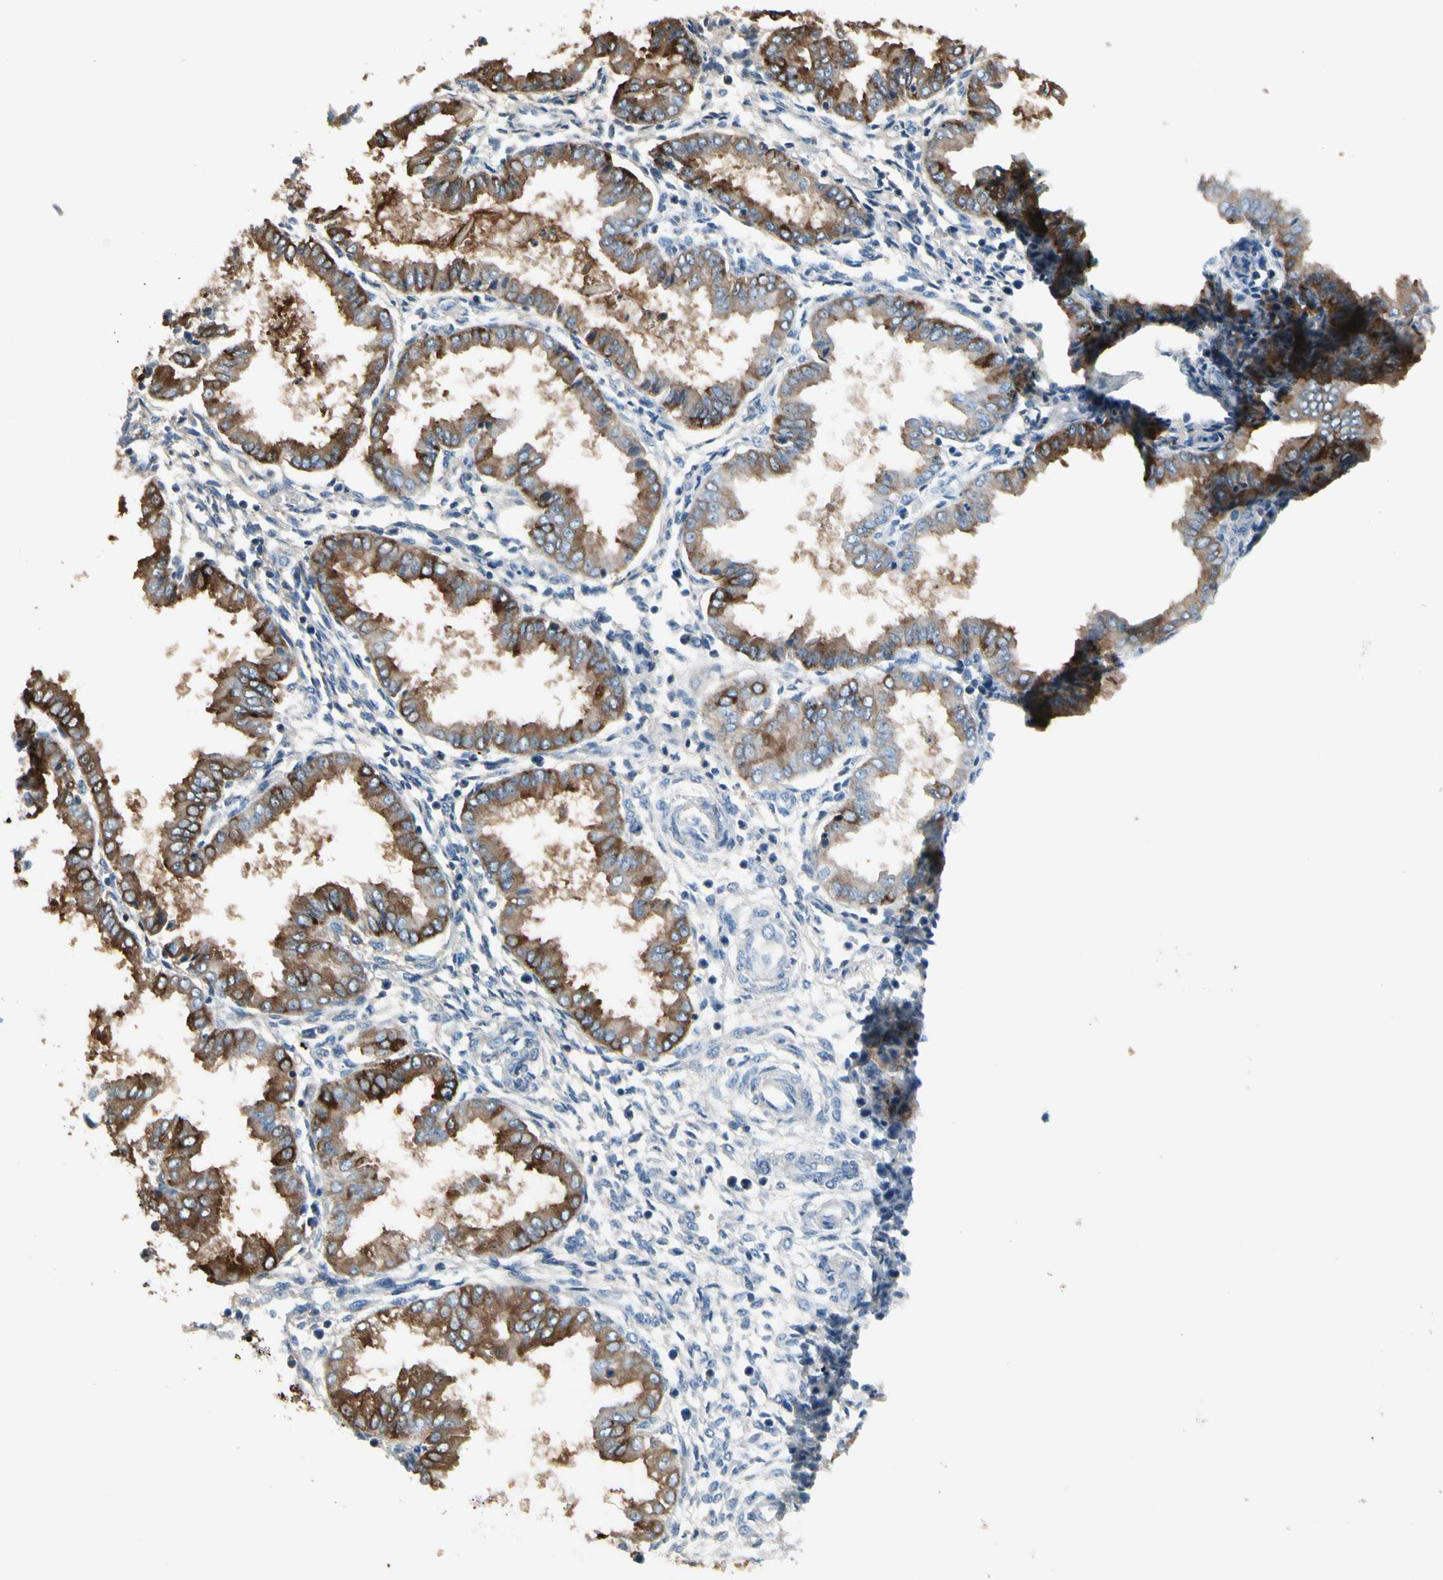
{"staining": {"intensity": "negative", "quantity": "none", "location": "none"}, "tissue": "endometrium", "cell_type": "Cells in endometrial stroma", "image_type": "normal", "snomed": [{"axis": "morphology", "description": "Normal tissue, NOS"}, {"axis": "topography", "description": "Endometrium"}], "caption": "High magnification brightfield microscopy of normal endometrium stained with DAB (3,3'-diaminobenzidine) (brown) and counterstained with hematoxylin (blue): cells in endometrial stroma show no significant expression.", "gene": "PIGR", "patient": {"sex": "female", "age": 33}}